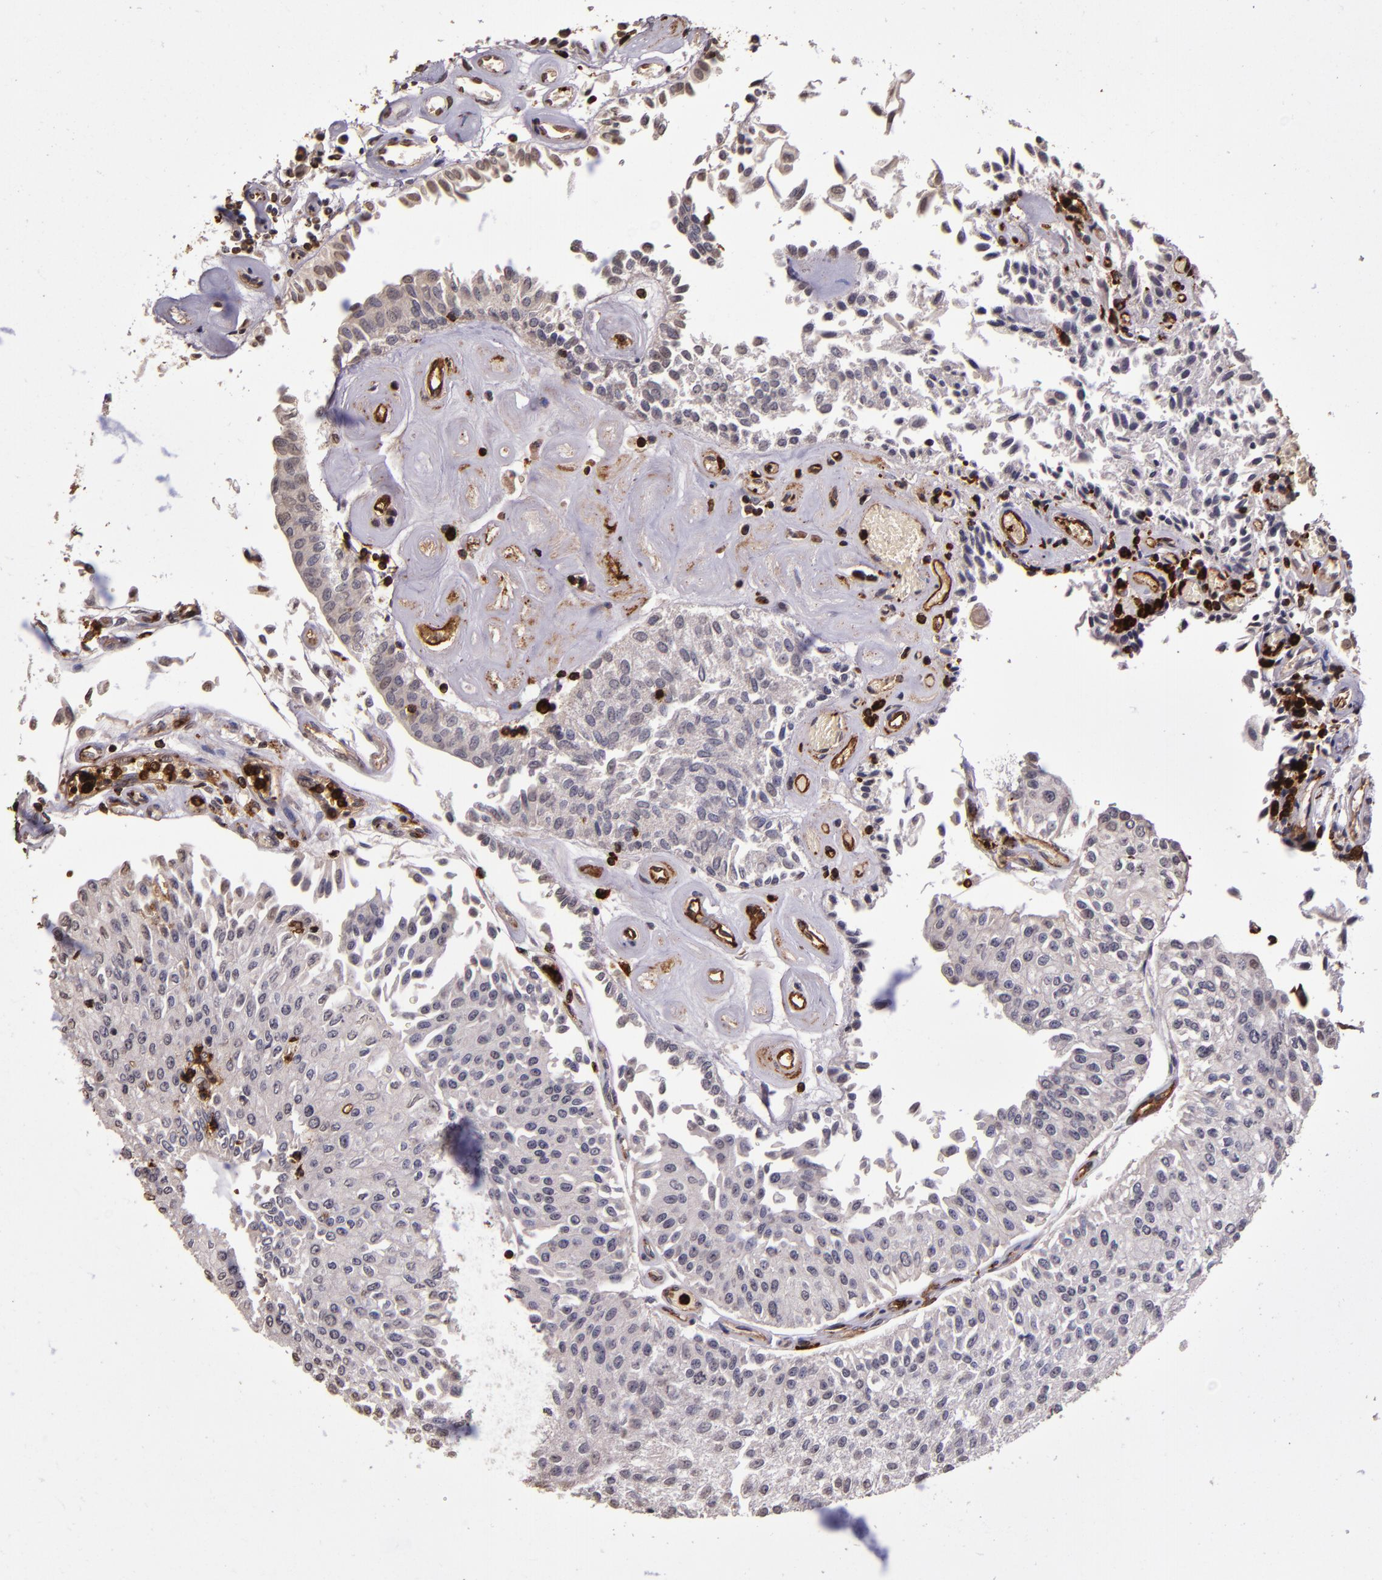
{"staining": {"intensity": "negative", "quantity": "none", "location": "none"}, "tissue": "urothelial cancer", "cell_type": "Tumor cells", "image_type": "cancer", "snomed": [{"axis": "morphology", "description": "Urothelial carcinoma, Low grade"}, {"axis": "topography", "description": "Urinary bladder"}], "caption": "The image exhibits no significant positivity in tumor cells of urothelial carcinoma (low-grade). (IHC, brightfield microscopy, high magnification).", "gene": "SLC2A3", "patient": {"sex": "male", "age": 86}}